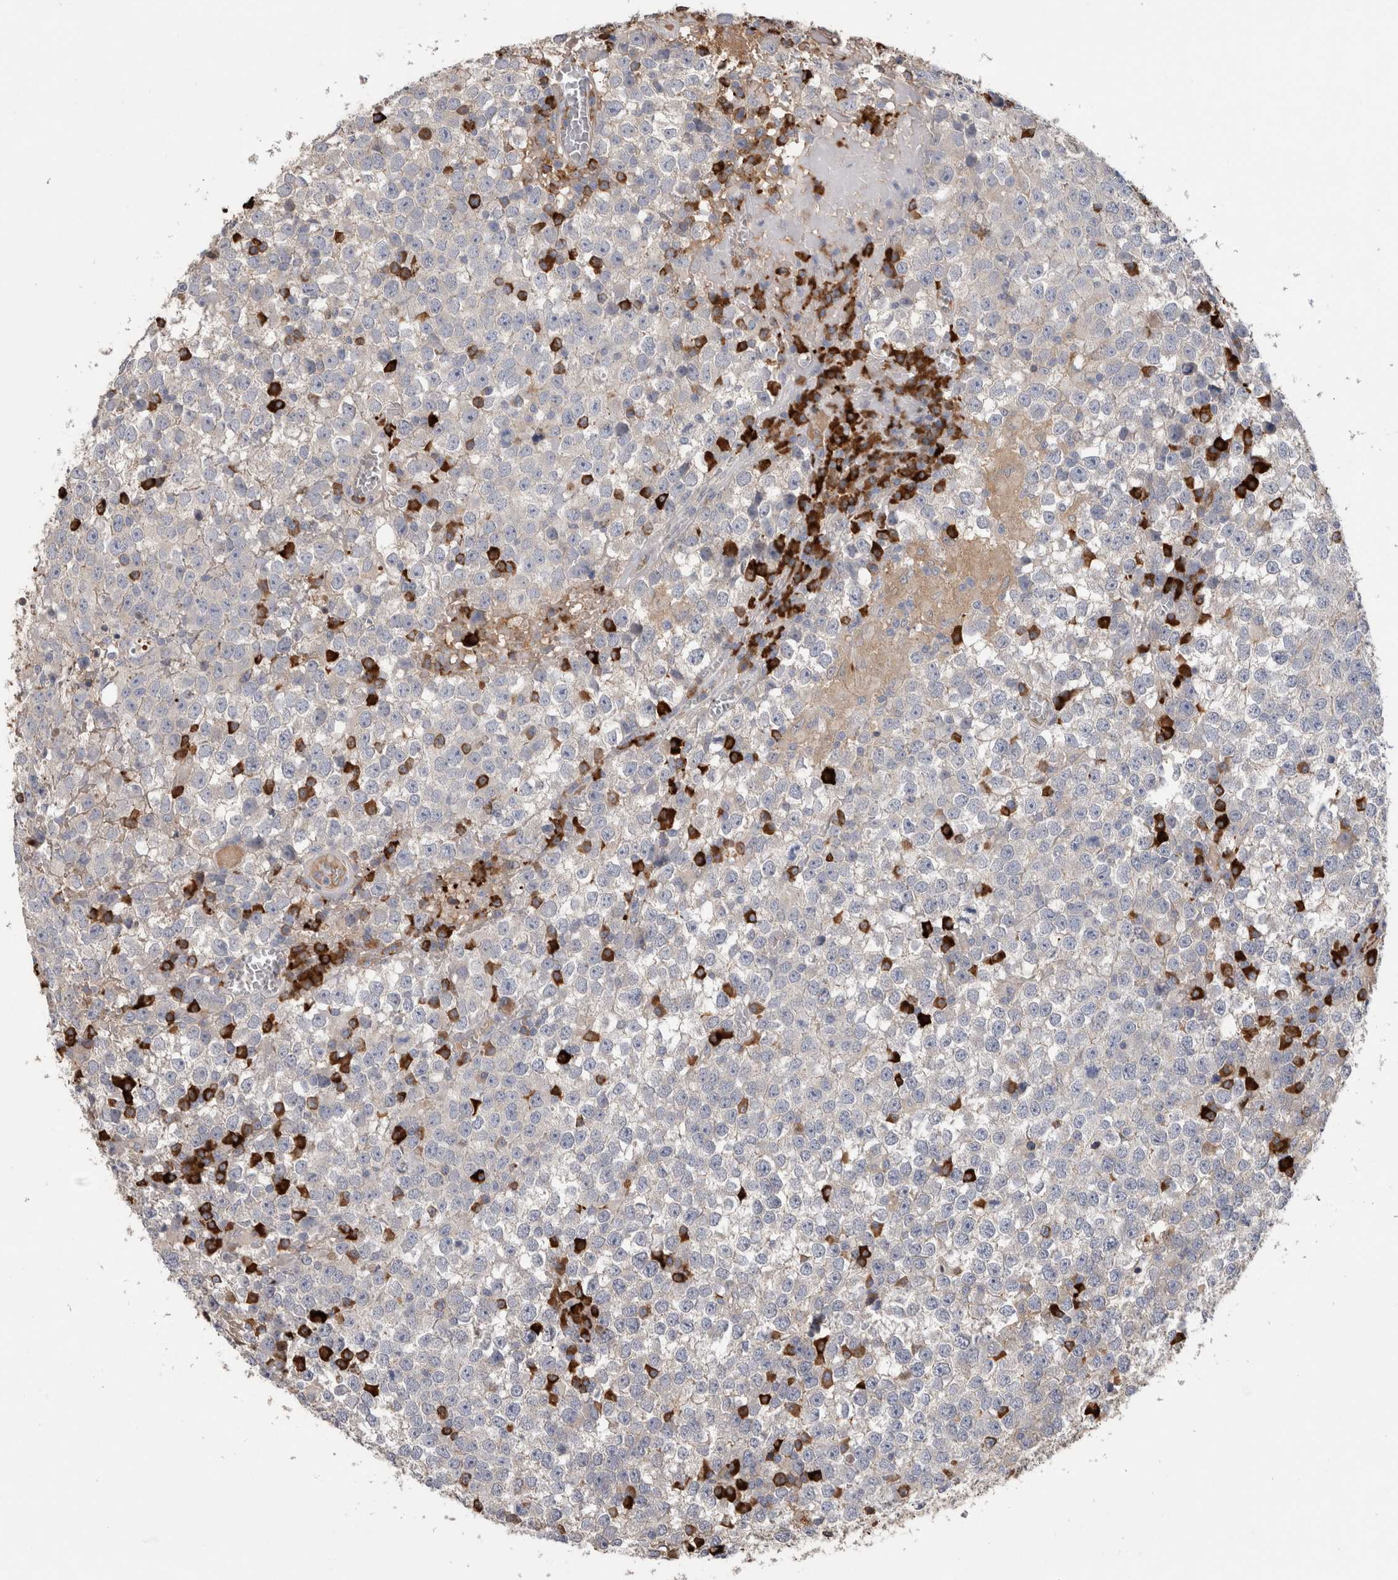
{"staining": {"intensity": "negative", "quantity": "none", "location": "none"}, "tissue": "testis cancer", "cell_type": "Tumor cells", "image_type": "cancer", "snomed": [{"axis": "morphology", "description": "Seminoma, NOS"}, {"axis": "topography", "description": "Testis"}], "caption": "This is an IHC histopathology image of seminoma (testis). There is no expression in tumor cells.", "gene": "PPP3CC", "patient": {"sex": "male", "age": 65}}